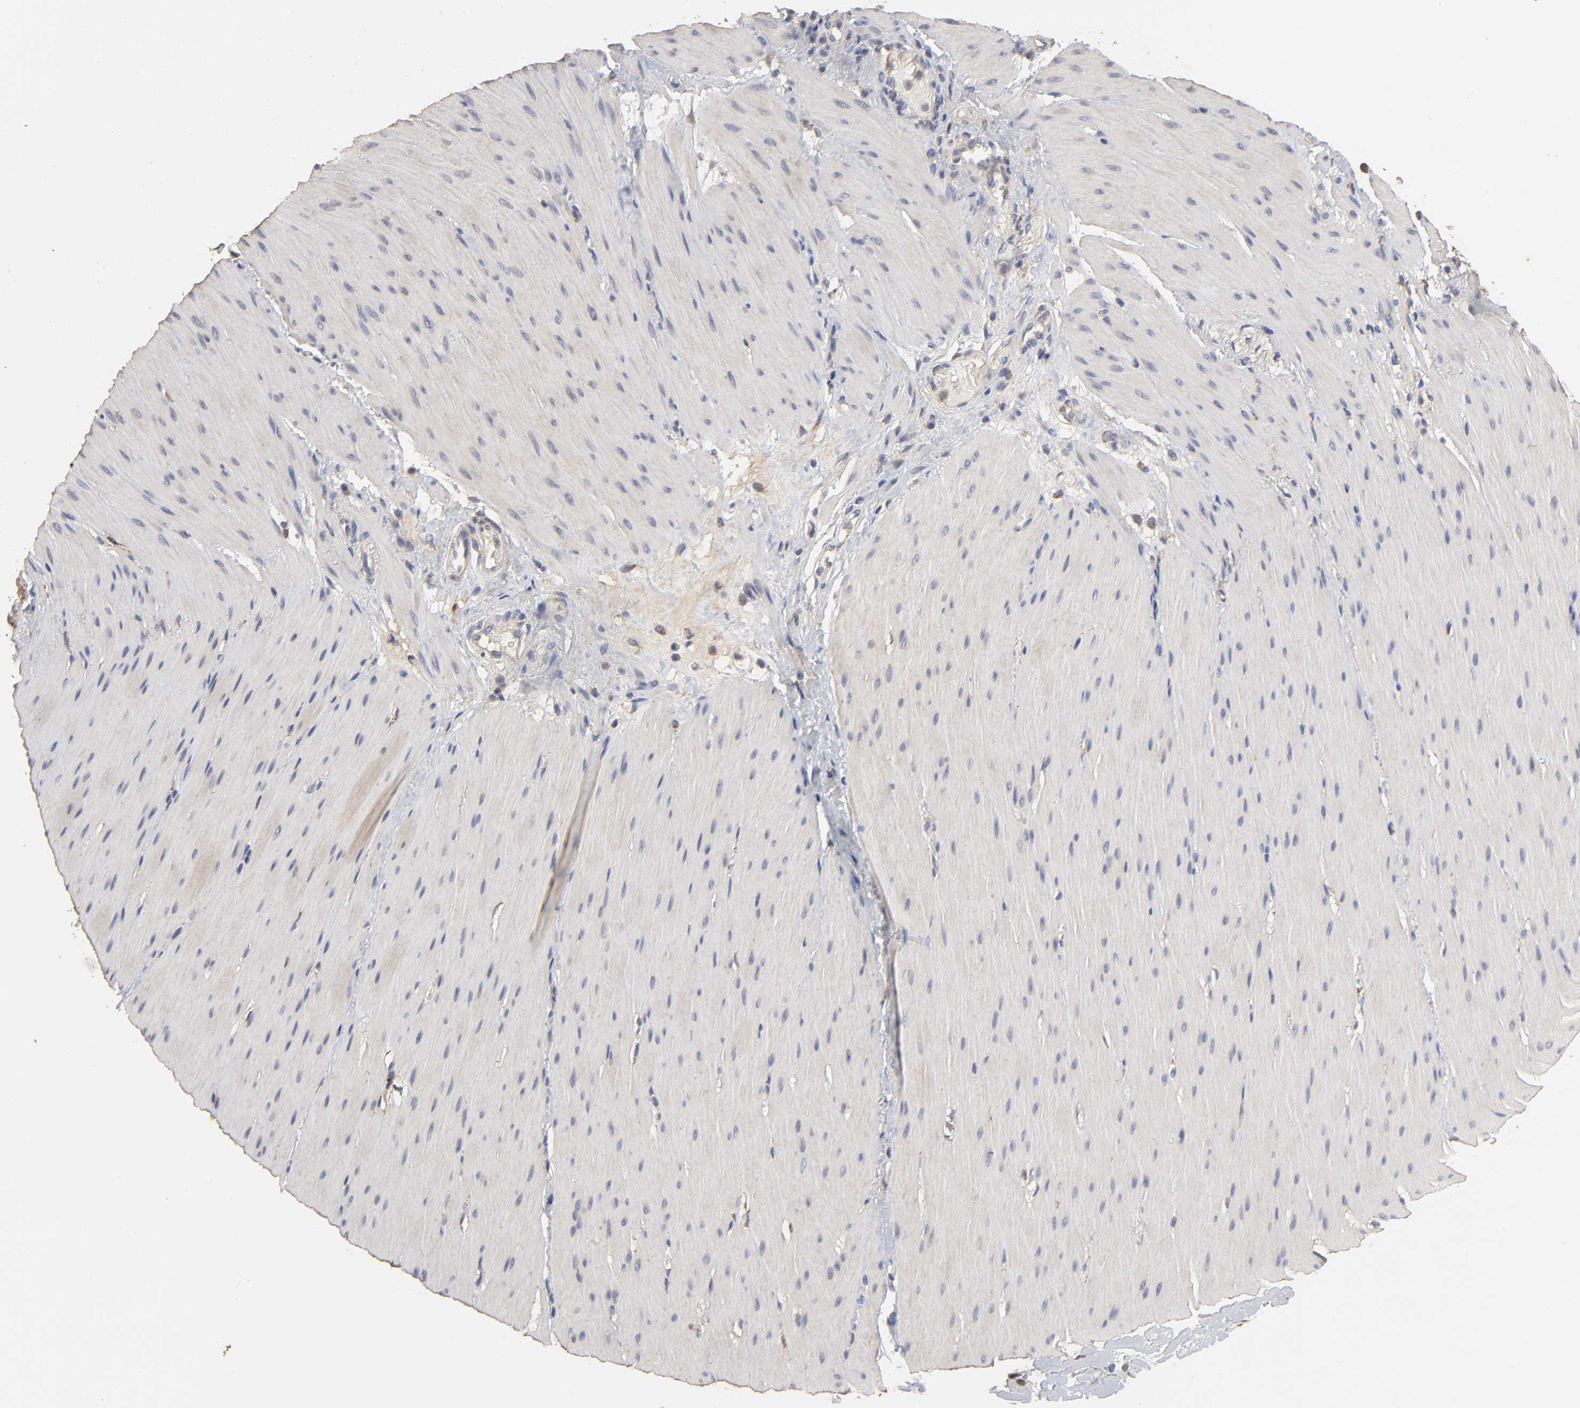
{"staining": {"intensity": "negative", "quantity": "none", "location": "none"}, "tissue": "smooth muscle", "cell_type": "Smooth muscle cells", "image_type": "normal", "snomed": [{"axis": "morphology", "description": "Normal tissue, NOS"}, {"axis": "topography", "description": "Smooth muscle"}, {"axis": "topography", "description": "Colon"}], "caption": "Smooth muscle was stained to show a protein in brown. There is no significant expression in smooth muscle cells. (Stains: DAB IHC with hematoxylin counter stain, Microscopy: brightfield microscopy at high magnification).", "gene": "EIF4G2", "patient": {"sex": "male", "age": 67}}